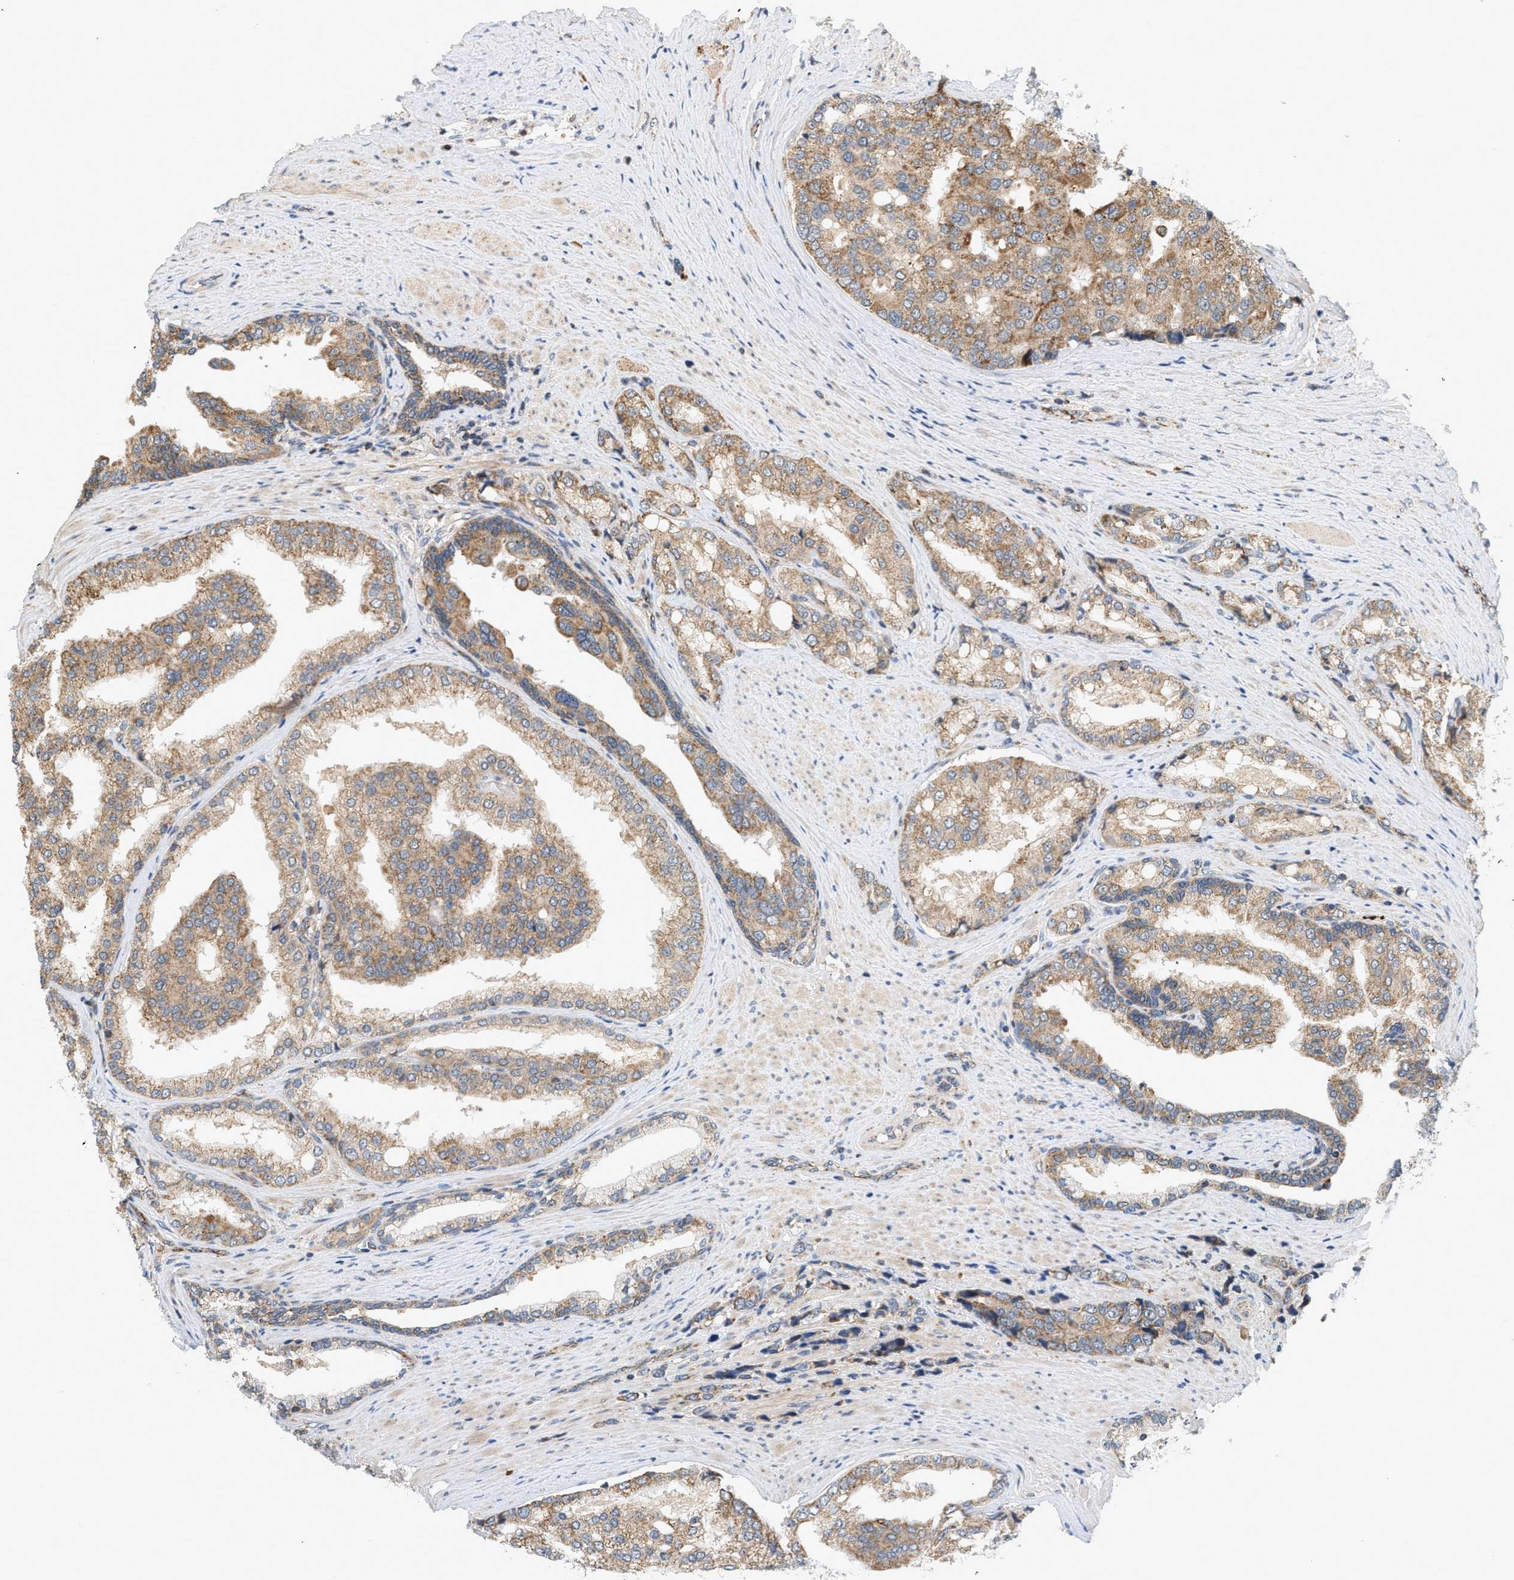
{"staining": {"intensity": "moderate", "quantity": ">75%", "location": "cytoplasmic/membranous"}, "tissue": "prostate cancer", "cell_type": "Tumor cells", "image_type": "cancer", "snomed": [{"axis": "morphology", "description": "Adenocarcinoma, High grade"}, {"axis": "topography", "description": "Prostate"}], "caption": "Immunohistochemical staining of prostate cancer exhibits medium levels of moderate cytoplasmic/membranous staining in about >75% of tumor cells. Nuclei are stained in blue.", "gene": "MCU", "patient": {"sex": "male", "age": 50}}